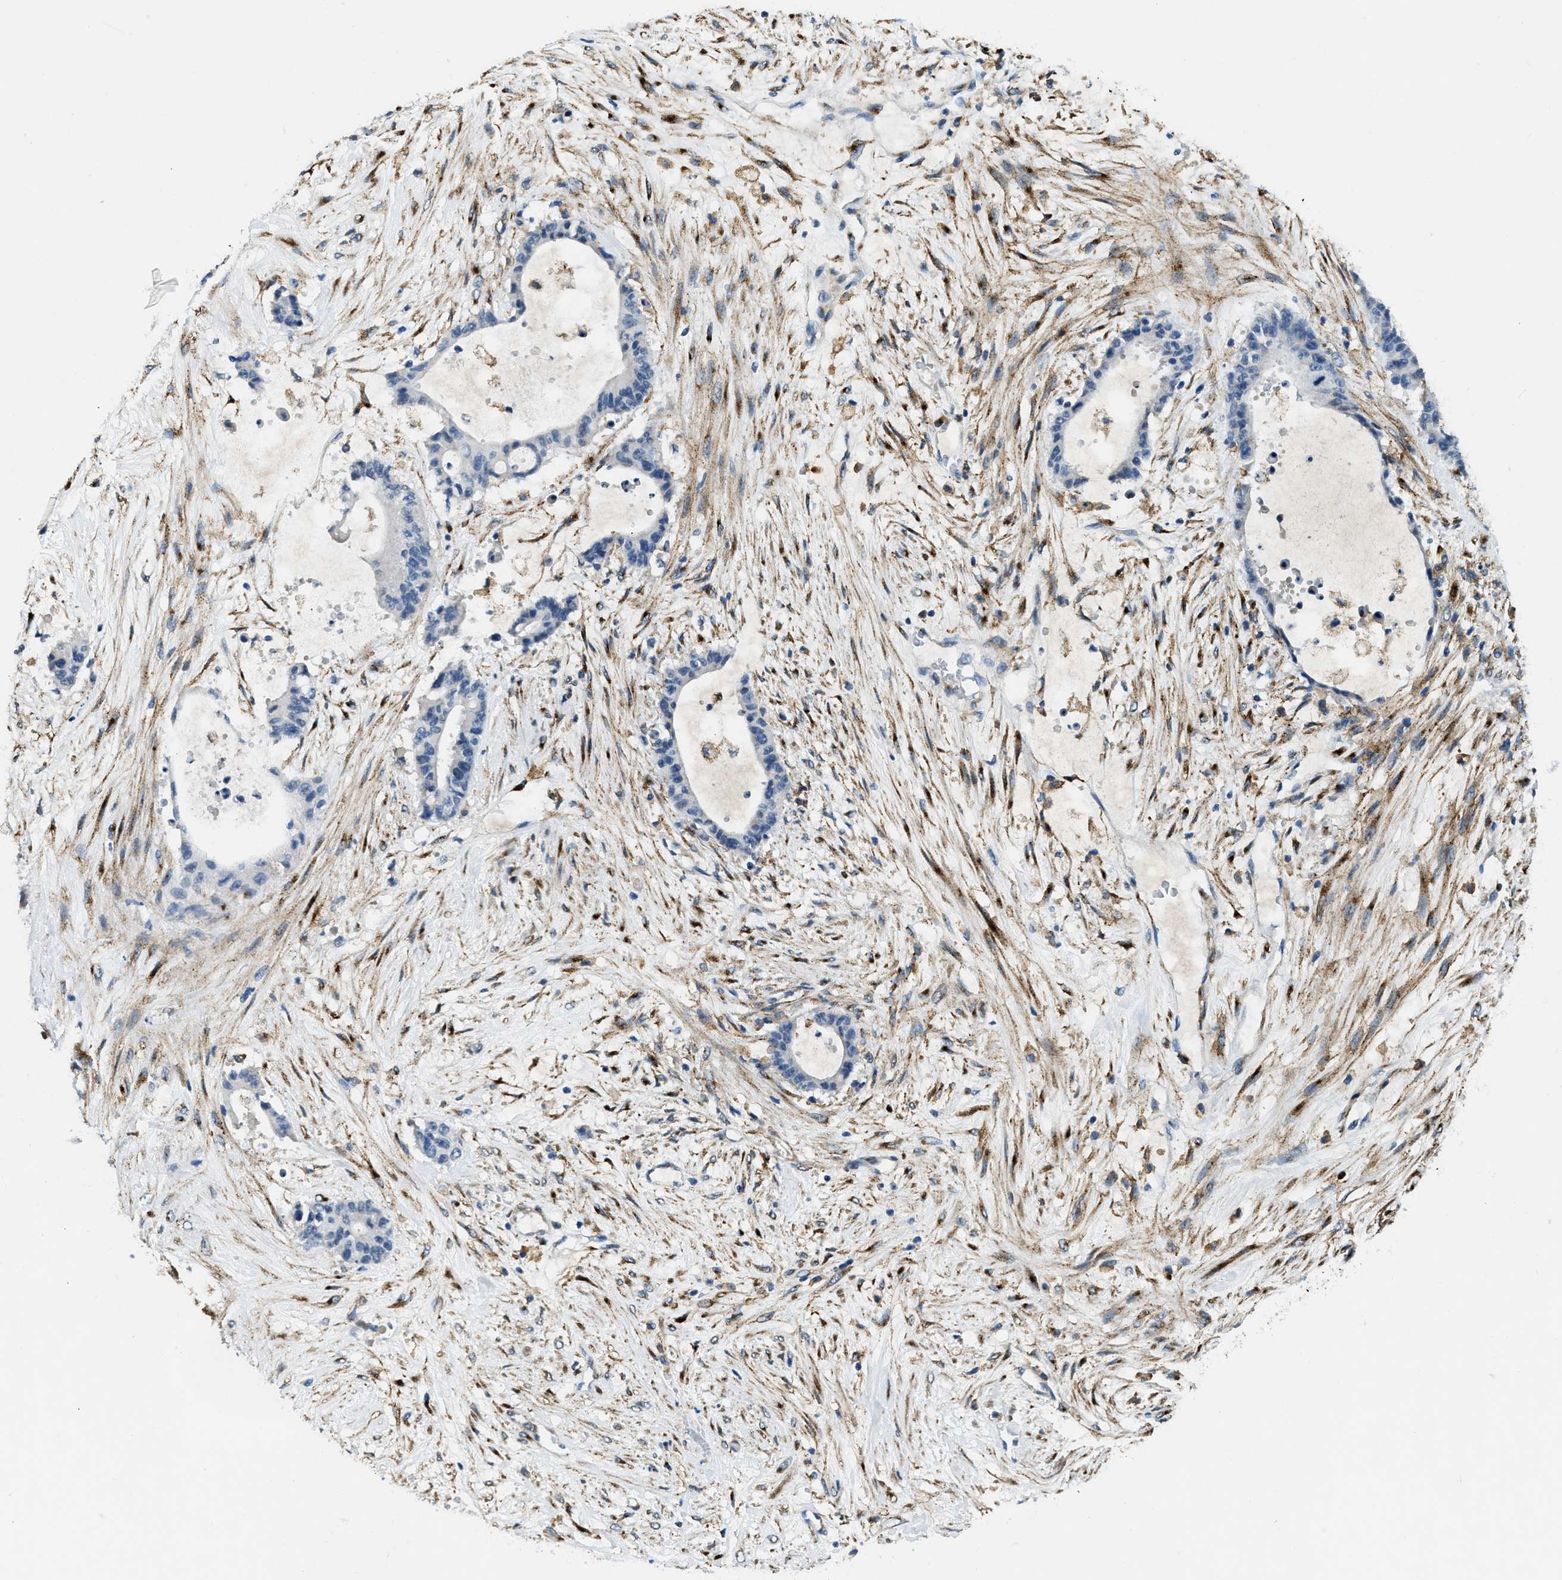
{"staining": {"intensity": "negative", "quantity": "none", "location": "none"}, "tissue": "liver cancer", "cell_type": "Tumor cells", "image_type": "cancer", "snomed": [{"axis": "morphology", "description": "Cholangiocarcinoma"}, {"axis": "topography", "description": "Liver"}], "caption": "A micrograph of liver cancer stained for a protein demonstrates no brown staining in tumor cells.", "gene": "LRP1", "patient": {"sex": "female", "age": 73}}